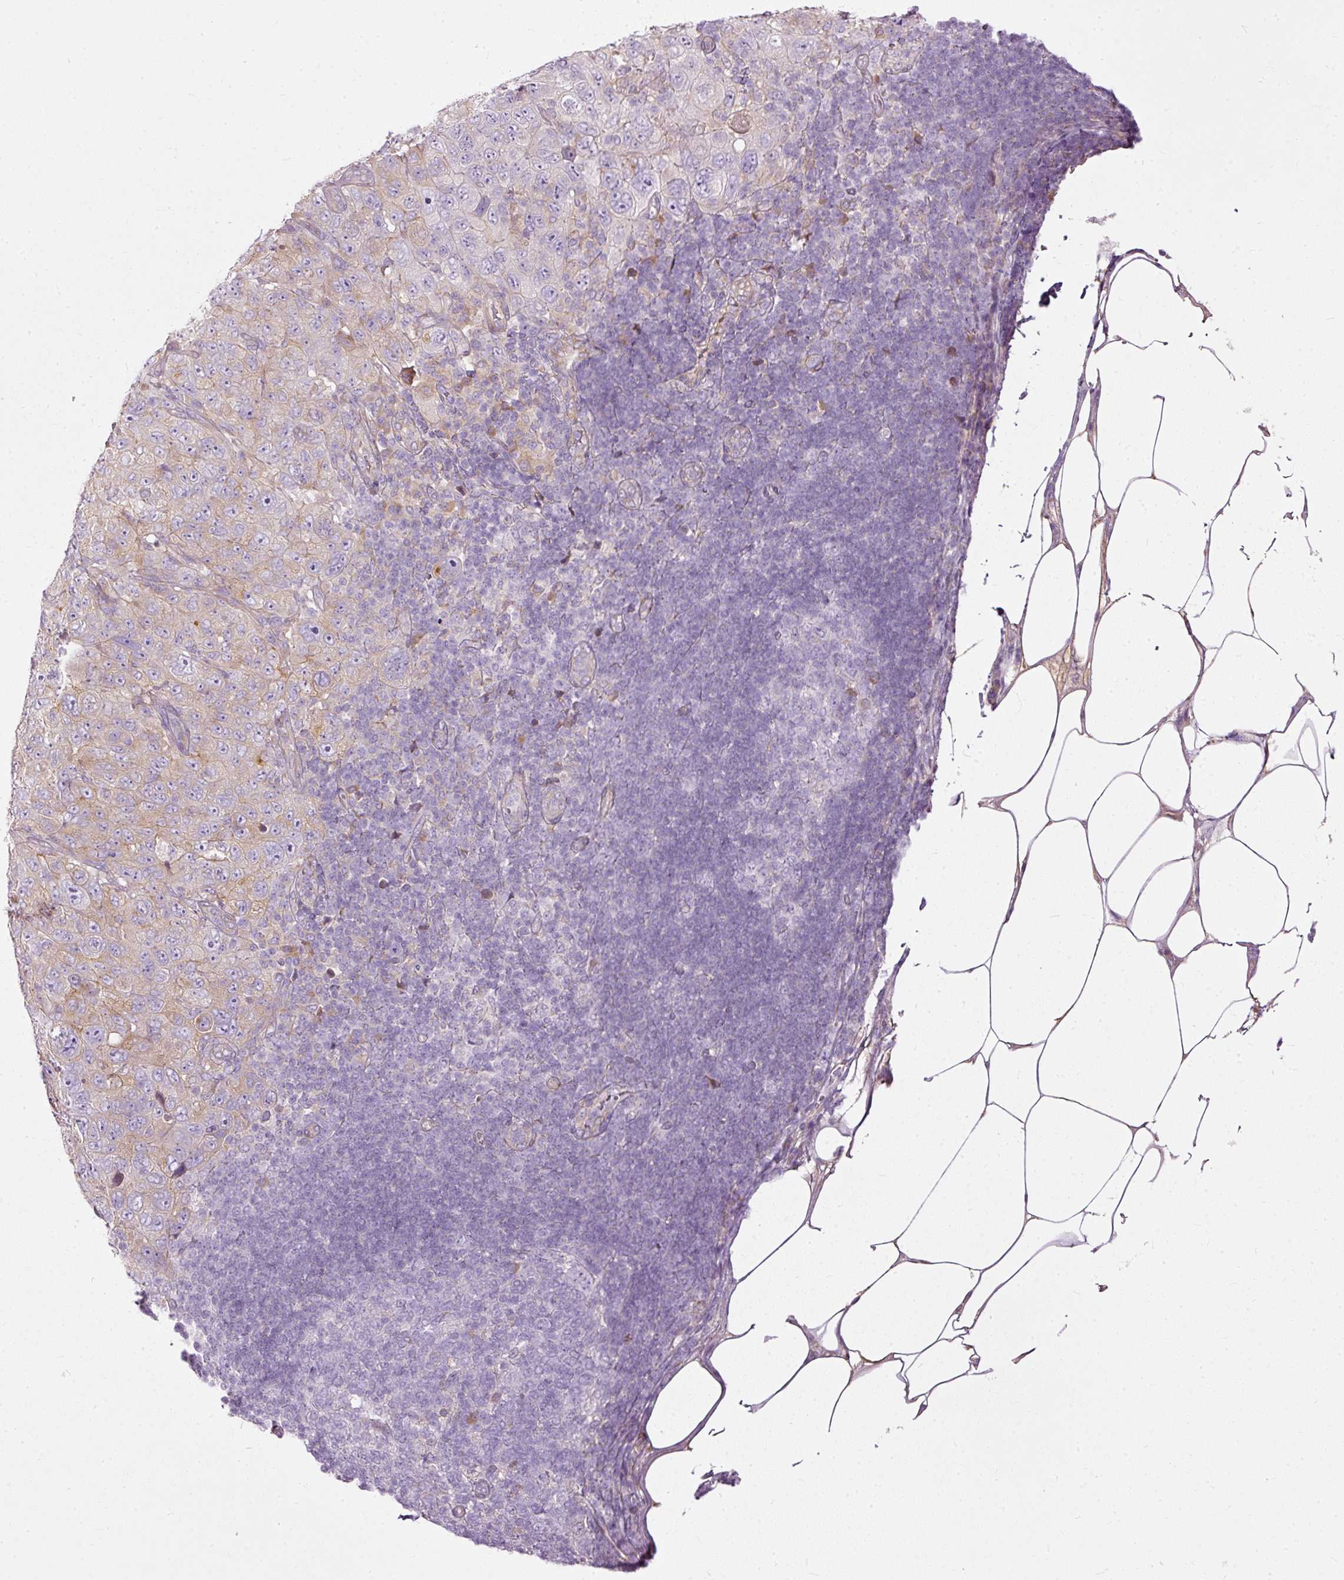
{"staining": {"intensity": "weak", "quantity": "<25%", "location": "cytoplasmic/membranous"}, "tissue": "pancreatic cancer", "cell_type": "Tumor cells", "image_type": "cancer", "snomed": [{"axis": "morphology", "description": "Adenocarcinoma, NOS"}, {"axis": "topography", "description": "Pancreas"}], "caption": "Histopathology image shows no protein expression in tumor cells of pancreatic cancer tissue.", "gene": "PAQR9", "patient": {"sex": "male", "age": 68}}